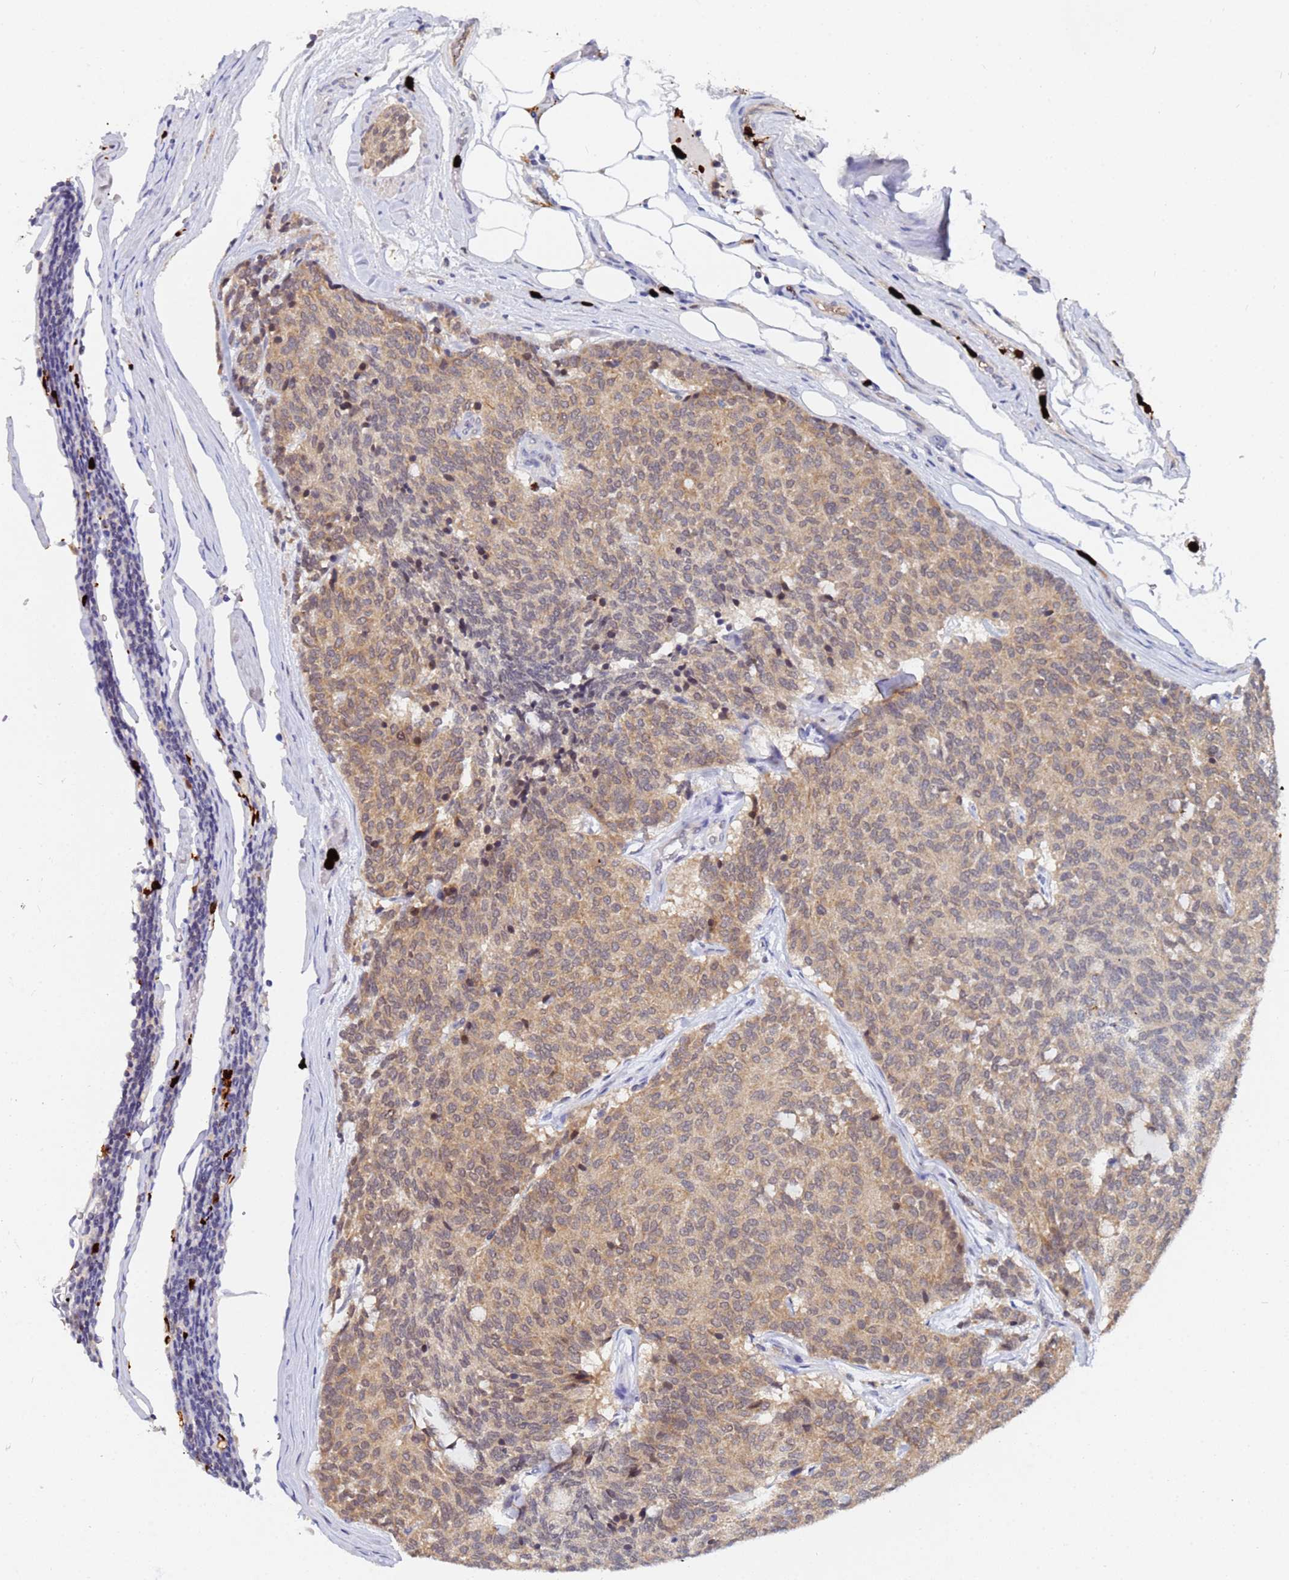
{"staining": {"intensity": "moderate", "quantity": ">75%", "location": "cytoplasmic/membranous"}, "tissue": "carcinoid", "cell_type": "Tumor cells", "image_type": "cancer", "snomed": [{"axis": "morphology", "description": "Carcinoid, malignant, NOS"}, {"axis": "topography", "description": "Pancreas"}], "caption": "Tumor cells demonstrate medium levels of moderate cytoplasmic/membranous staining in about >75% of cells in human carcinoid.", "gene": "MTCL1", "patient": {"sex": "female", "age": 54}}